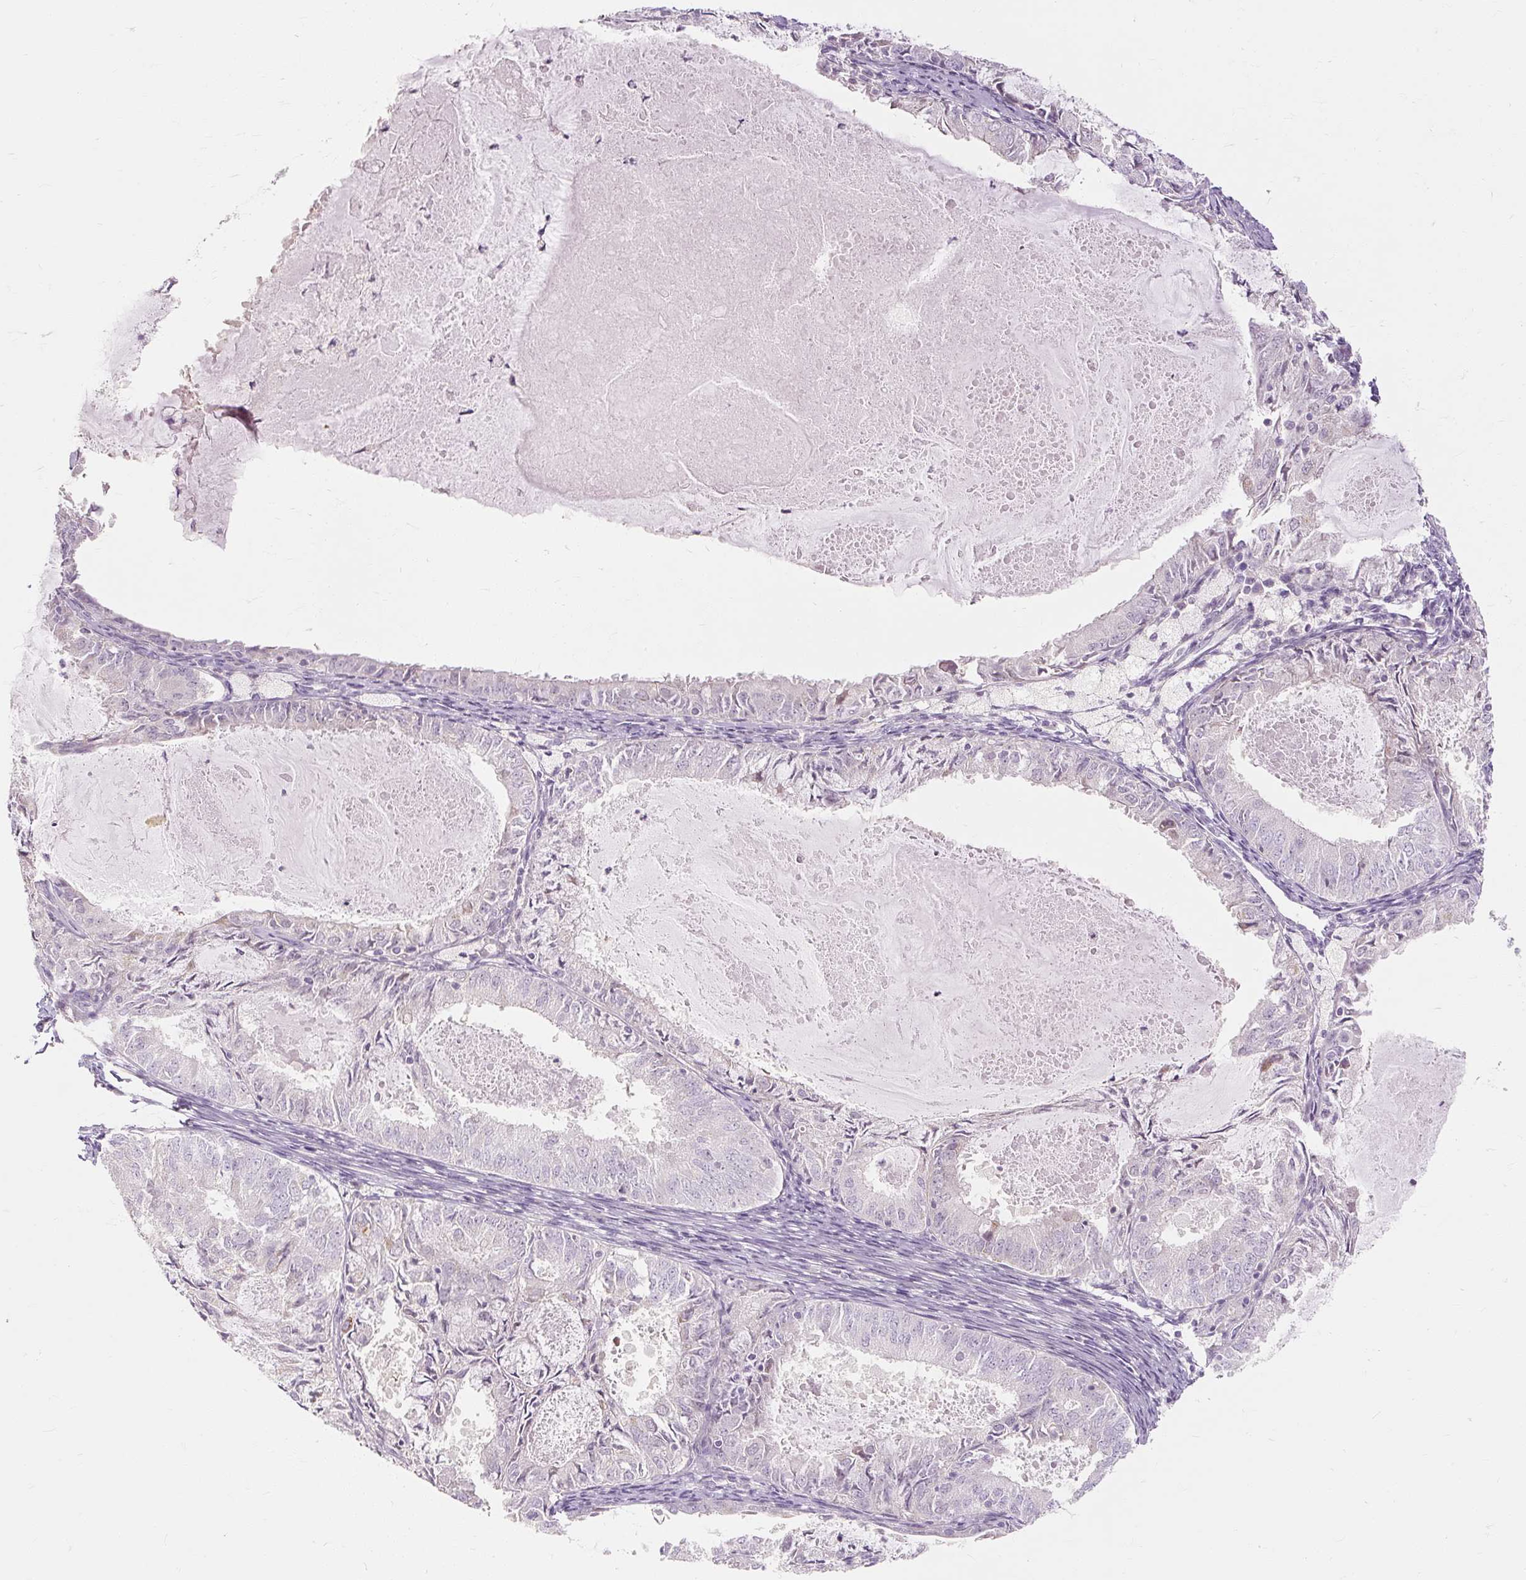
{"staining": {"intensity": "negative", "quantity": "none", "location": "none"}, "tissue": "endometrial cancer", "cell_type": "Tumor cells", "image_type": "cancer", "snomed": [{"axis": "morphology", "description": "Adenocarcinoma, NOS"}, {"axis": "topography", "description": "Endometrium"}], "caption": "The histopathology image shows no significant positivity in tumor cells of adenocarcinoma (endometrial). (Stains: DAB immunohistochemistry (IHC) with hematoxylin counter stain, Microscopy: brightfield microscopy at high magnification).", "gene": "CAPN3", "patient": {"sex": "female", "age": 57}}